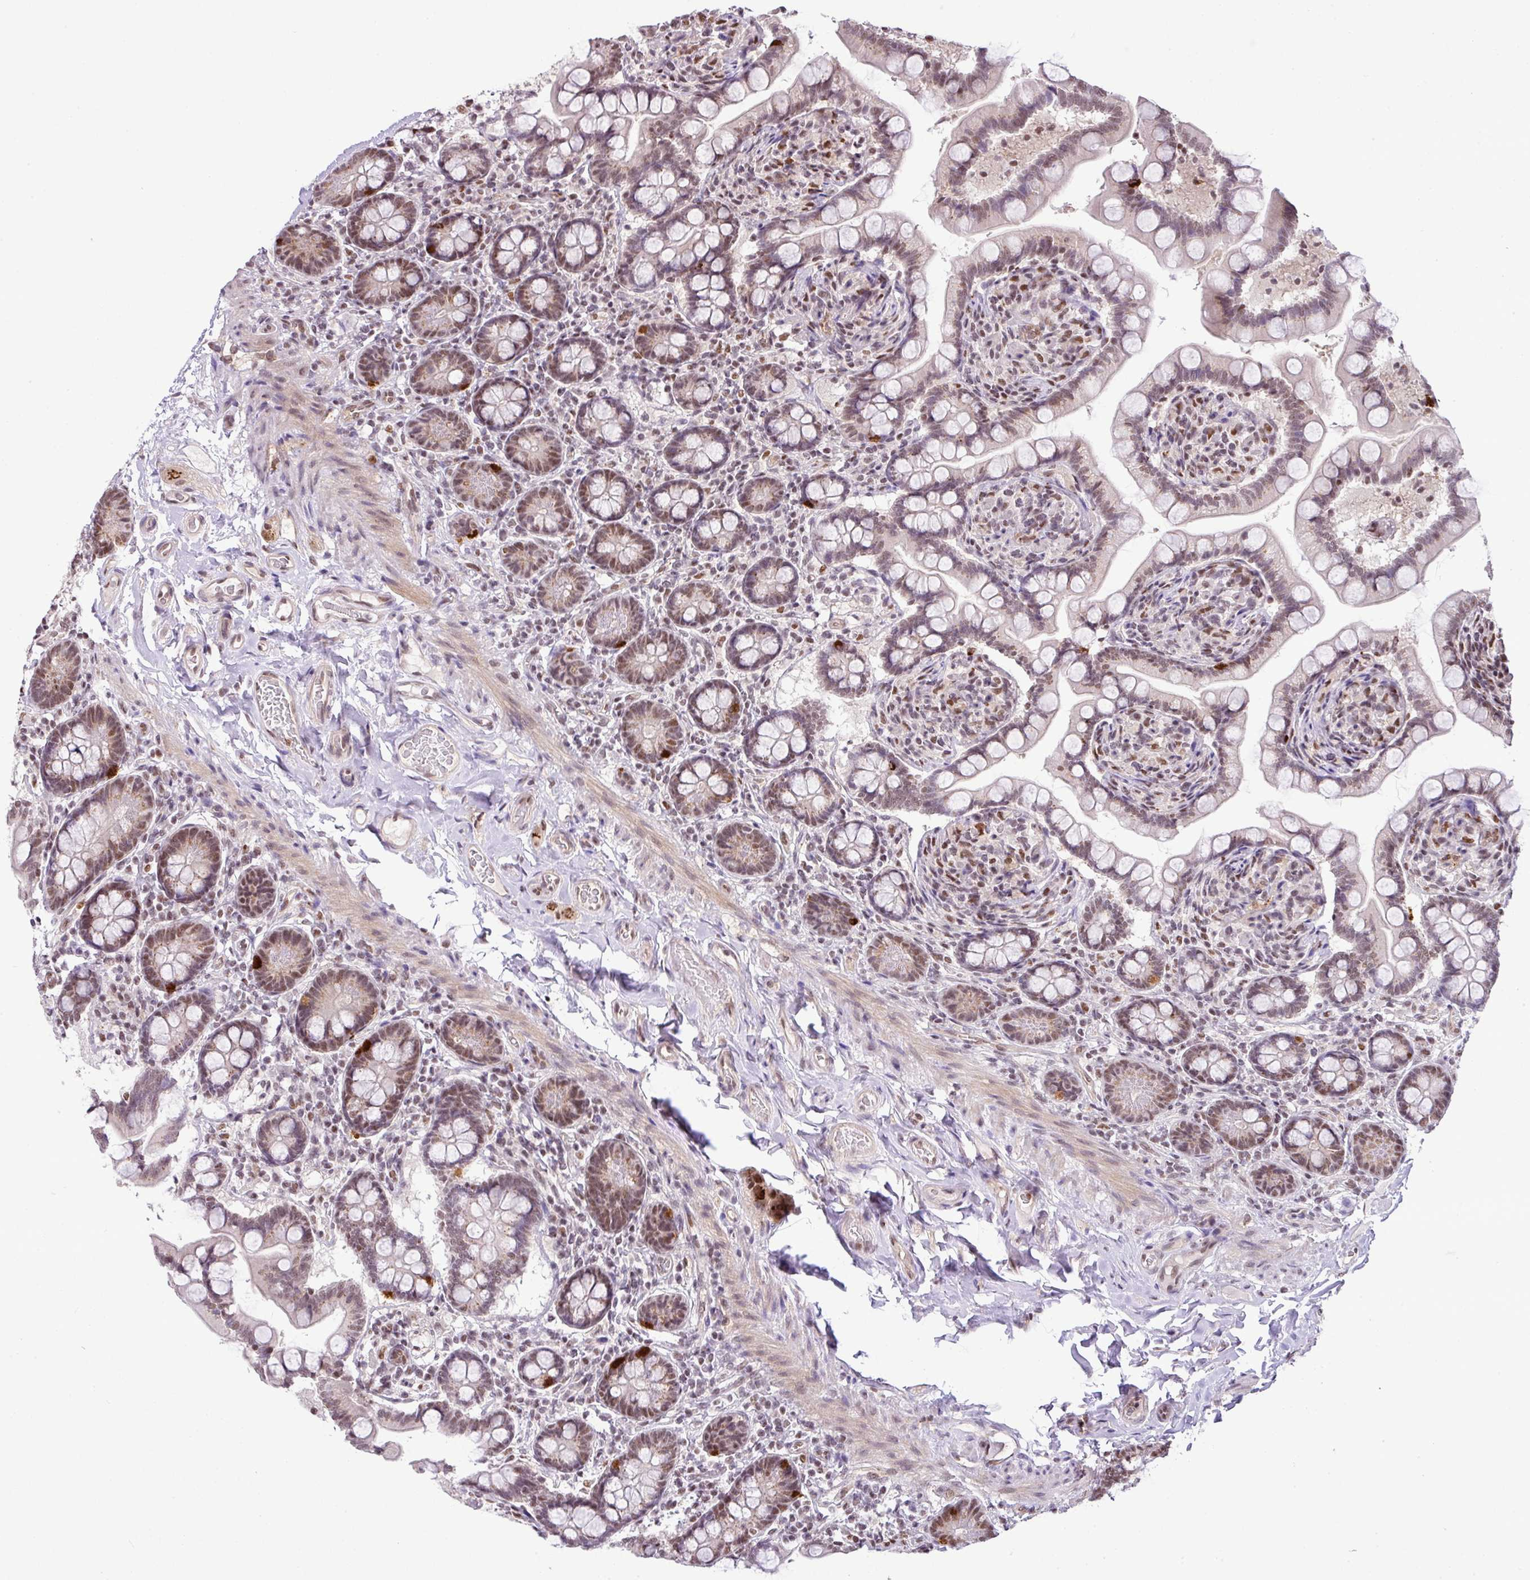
{"staining": {"intensity": "strong", "quantity": ">75%", "location": "nuclear"}, "tissue": "small intestine", "cell_type": "Glandular cells", "image_type": "normal", "snomed": [{"axis": "morphology", "description": "Normal tissue, NOS"}, {"axis": "topography", "description": "Small intestine"}], "caption": "Glandular cells show strong nuclear expression in approximately >75% of cells in benign small intestine.", "gene": "PGAP4", "patient": {"sex": "female", "age": 64}}